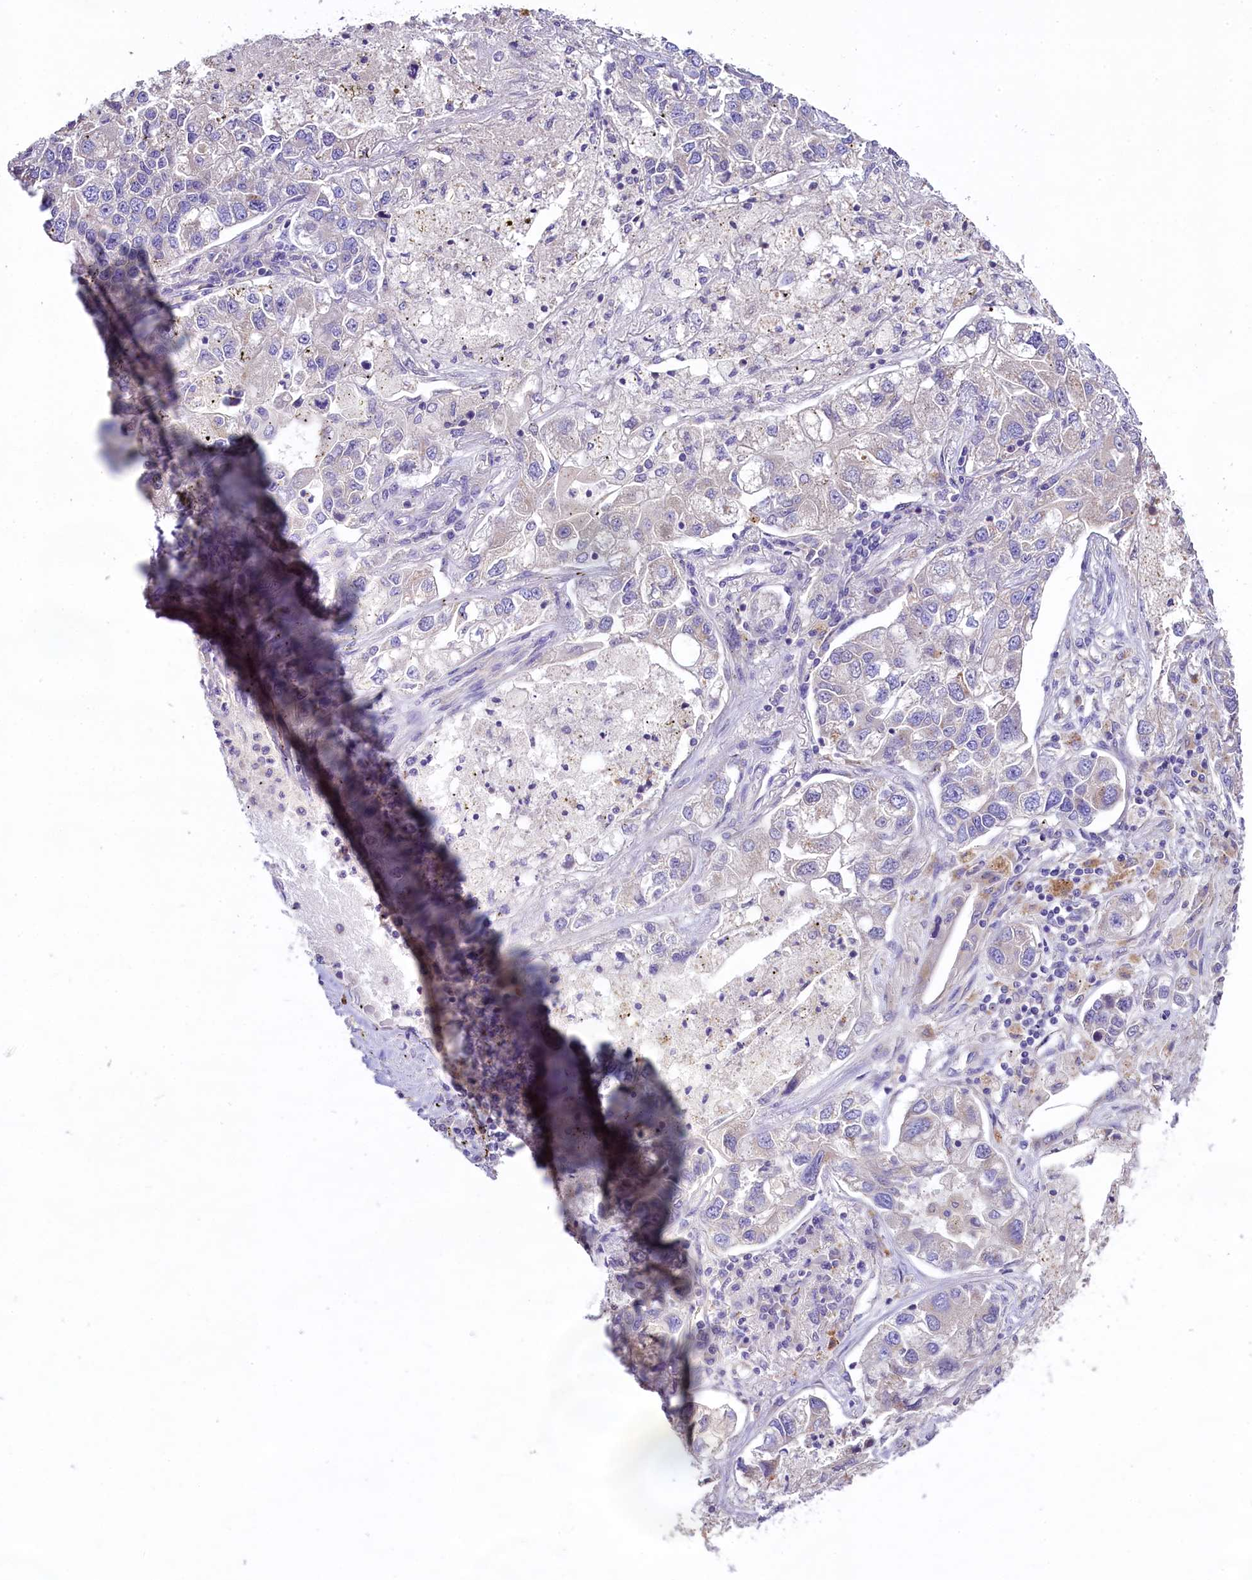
{"staining": {"intensity": "negative", "quantity": "none", "location": "none"}, "tissue": "lung cancer", "cell_type": "Tumor cells", "image_type": "cancer", "snomed": [{"axis": "morphology", "description": "Adenocarcinoma, NOS"}, {"axis": "topography", "description": "Lung"}], "caption": "Immunohistochemistry of lung cancer exhibits no expression in tumor cells.", "gene": "PEMT", "patient": {"sex": "male", "age": 49}}